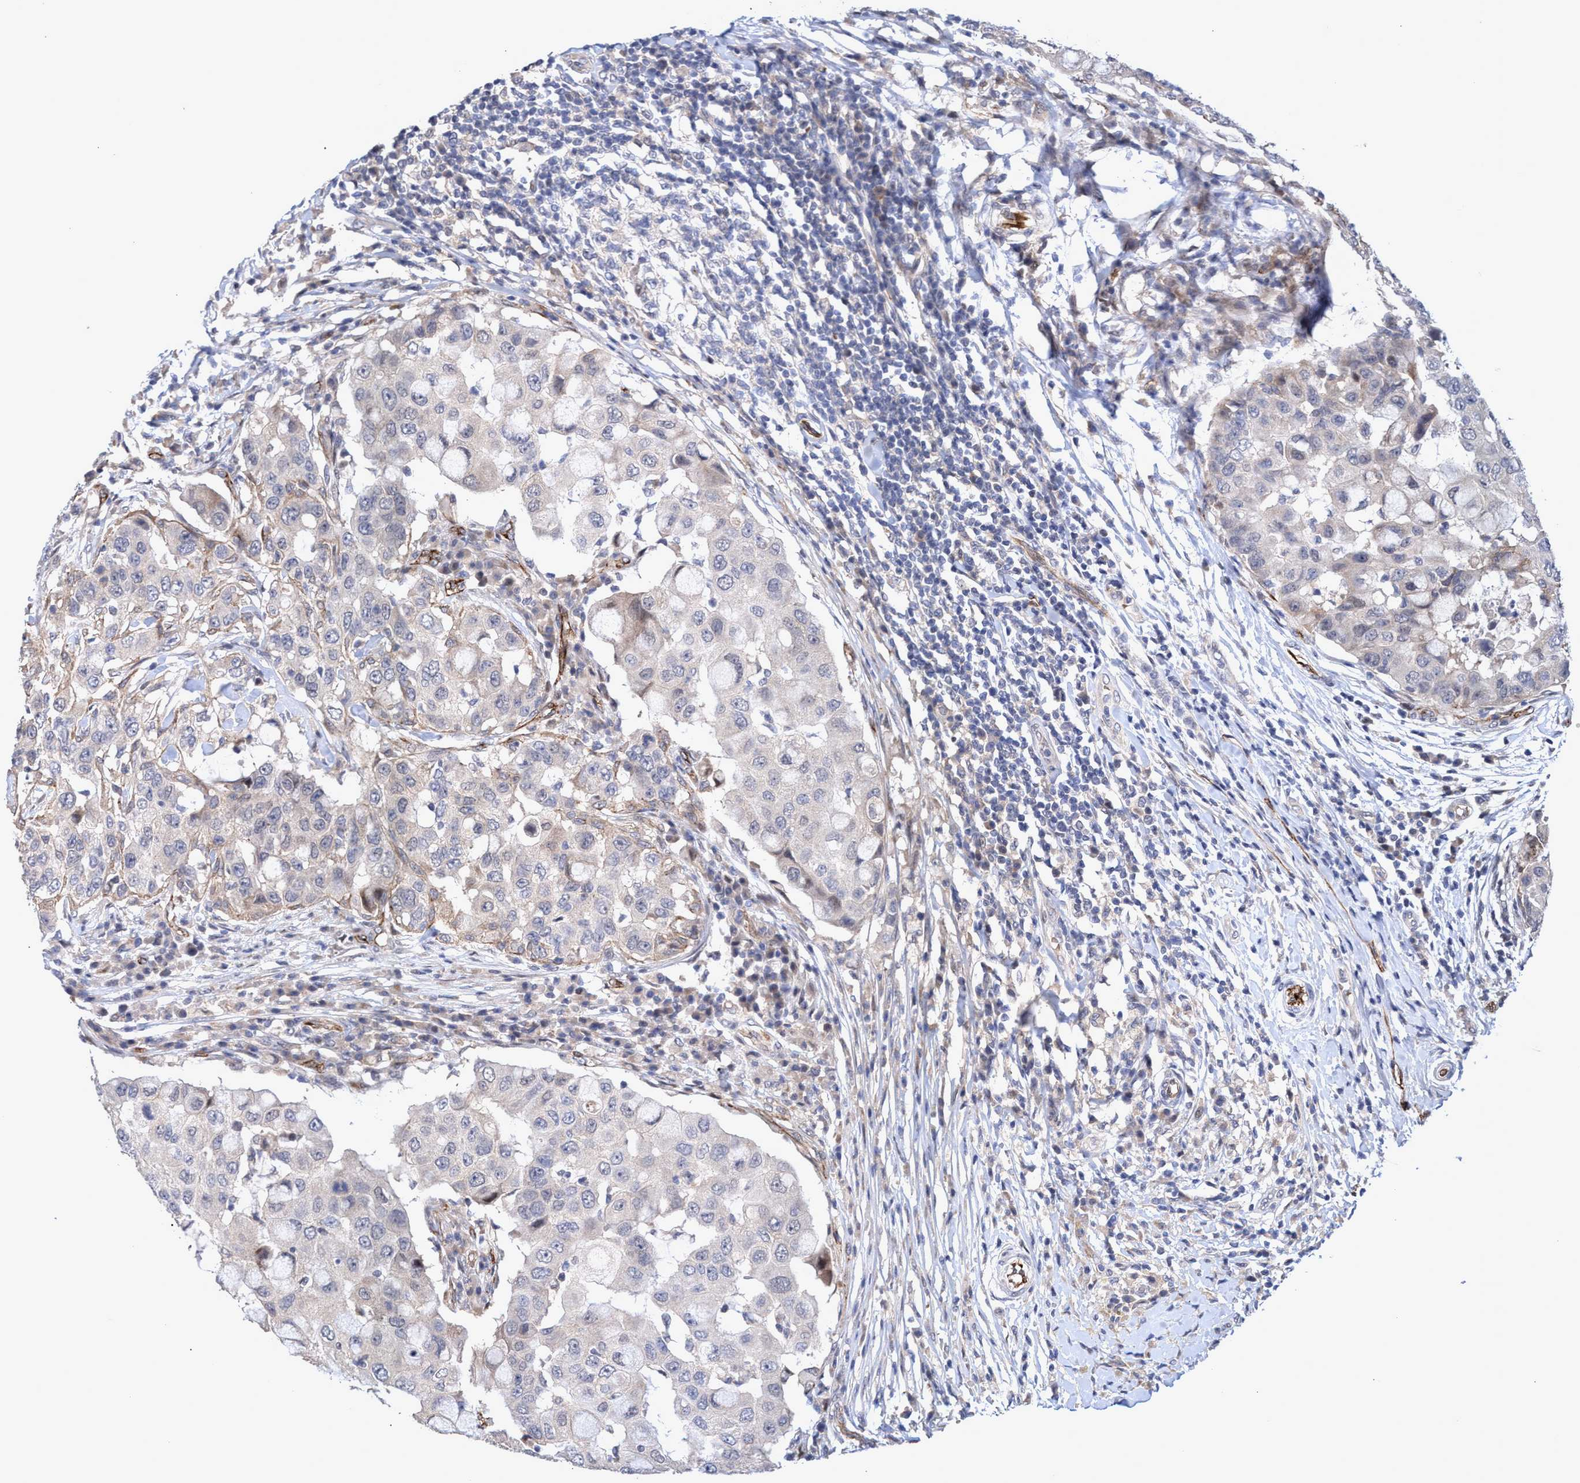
{"staining": {"intensity": "negative", "quantity": "none", "location": "none"}, "tissue": "breast cancer", "cell_type": "Tumor cells", "image_type": "cancer", "snomed": [{"axis": "morphology", "description": "Duct carcinoma"}, {"axis": "topography", "description": "Breast"}], "caption": "Human breast cancer (intraductal carcinoma) stained for a protein using IHC shows no staining in tumor cells.", "gene": "ZNF750", "patient": {"sex": "female", "age": 27}}